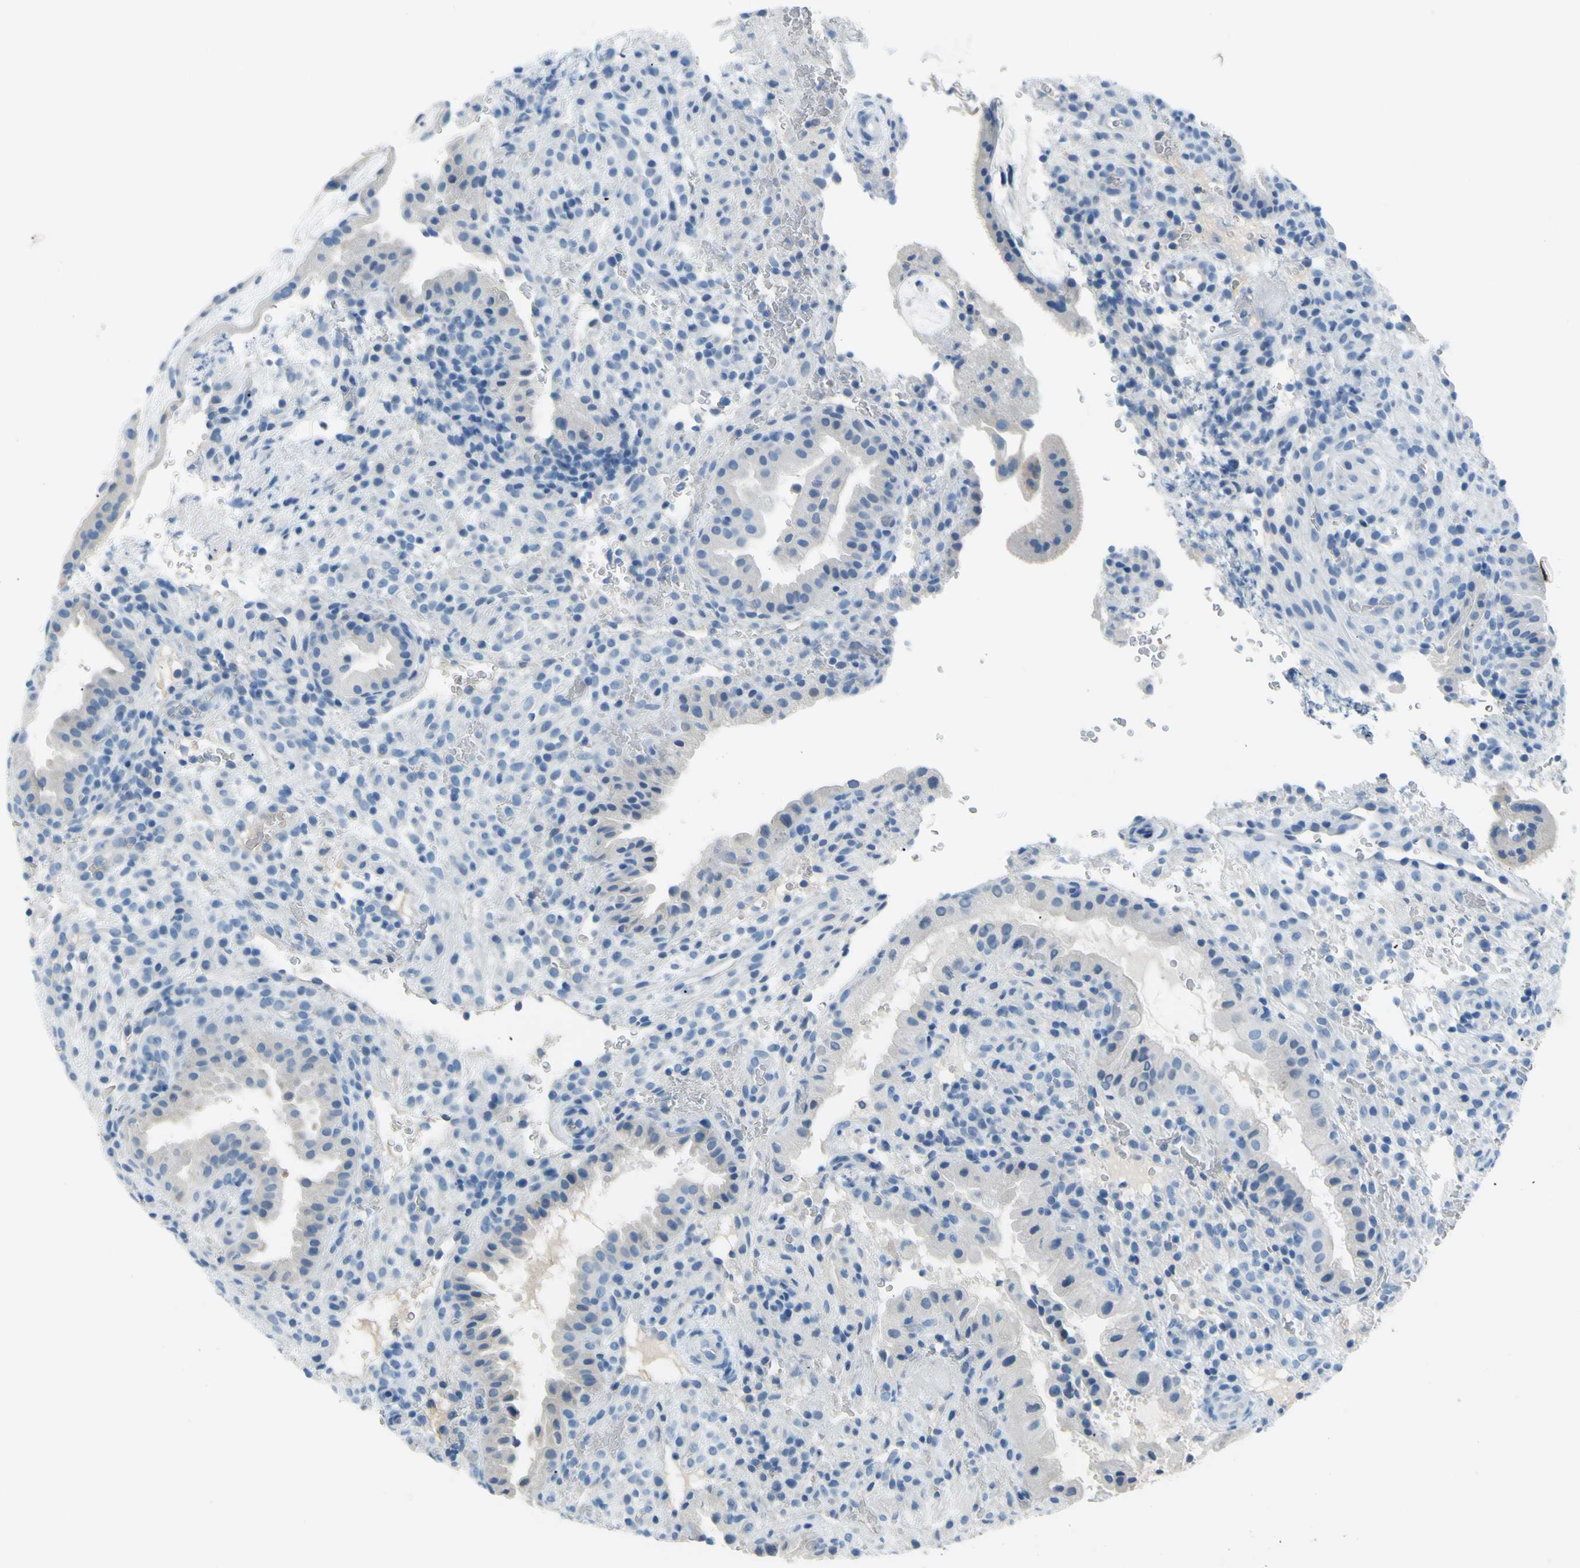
{"staining": {"intensity": "negative", "quantity": "none", "location": "none"}, "tissue": "placenta", "cell_type": "Decidual cells", "image_type": "normal", "snomed": [{"axis": "morphology", "description": "Normal tissue, NOS"}, {"axis": "topography", "description": "Placenta"}], "caption": "The histopathology image reveals no significant positivity in decidual cells of placenta.", "gene": "DCT", "patient": {"sex": "female", "age": 19}}